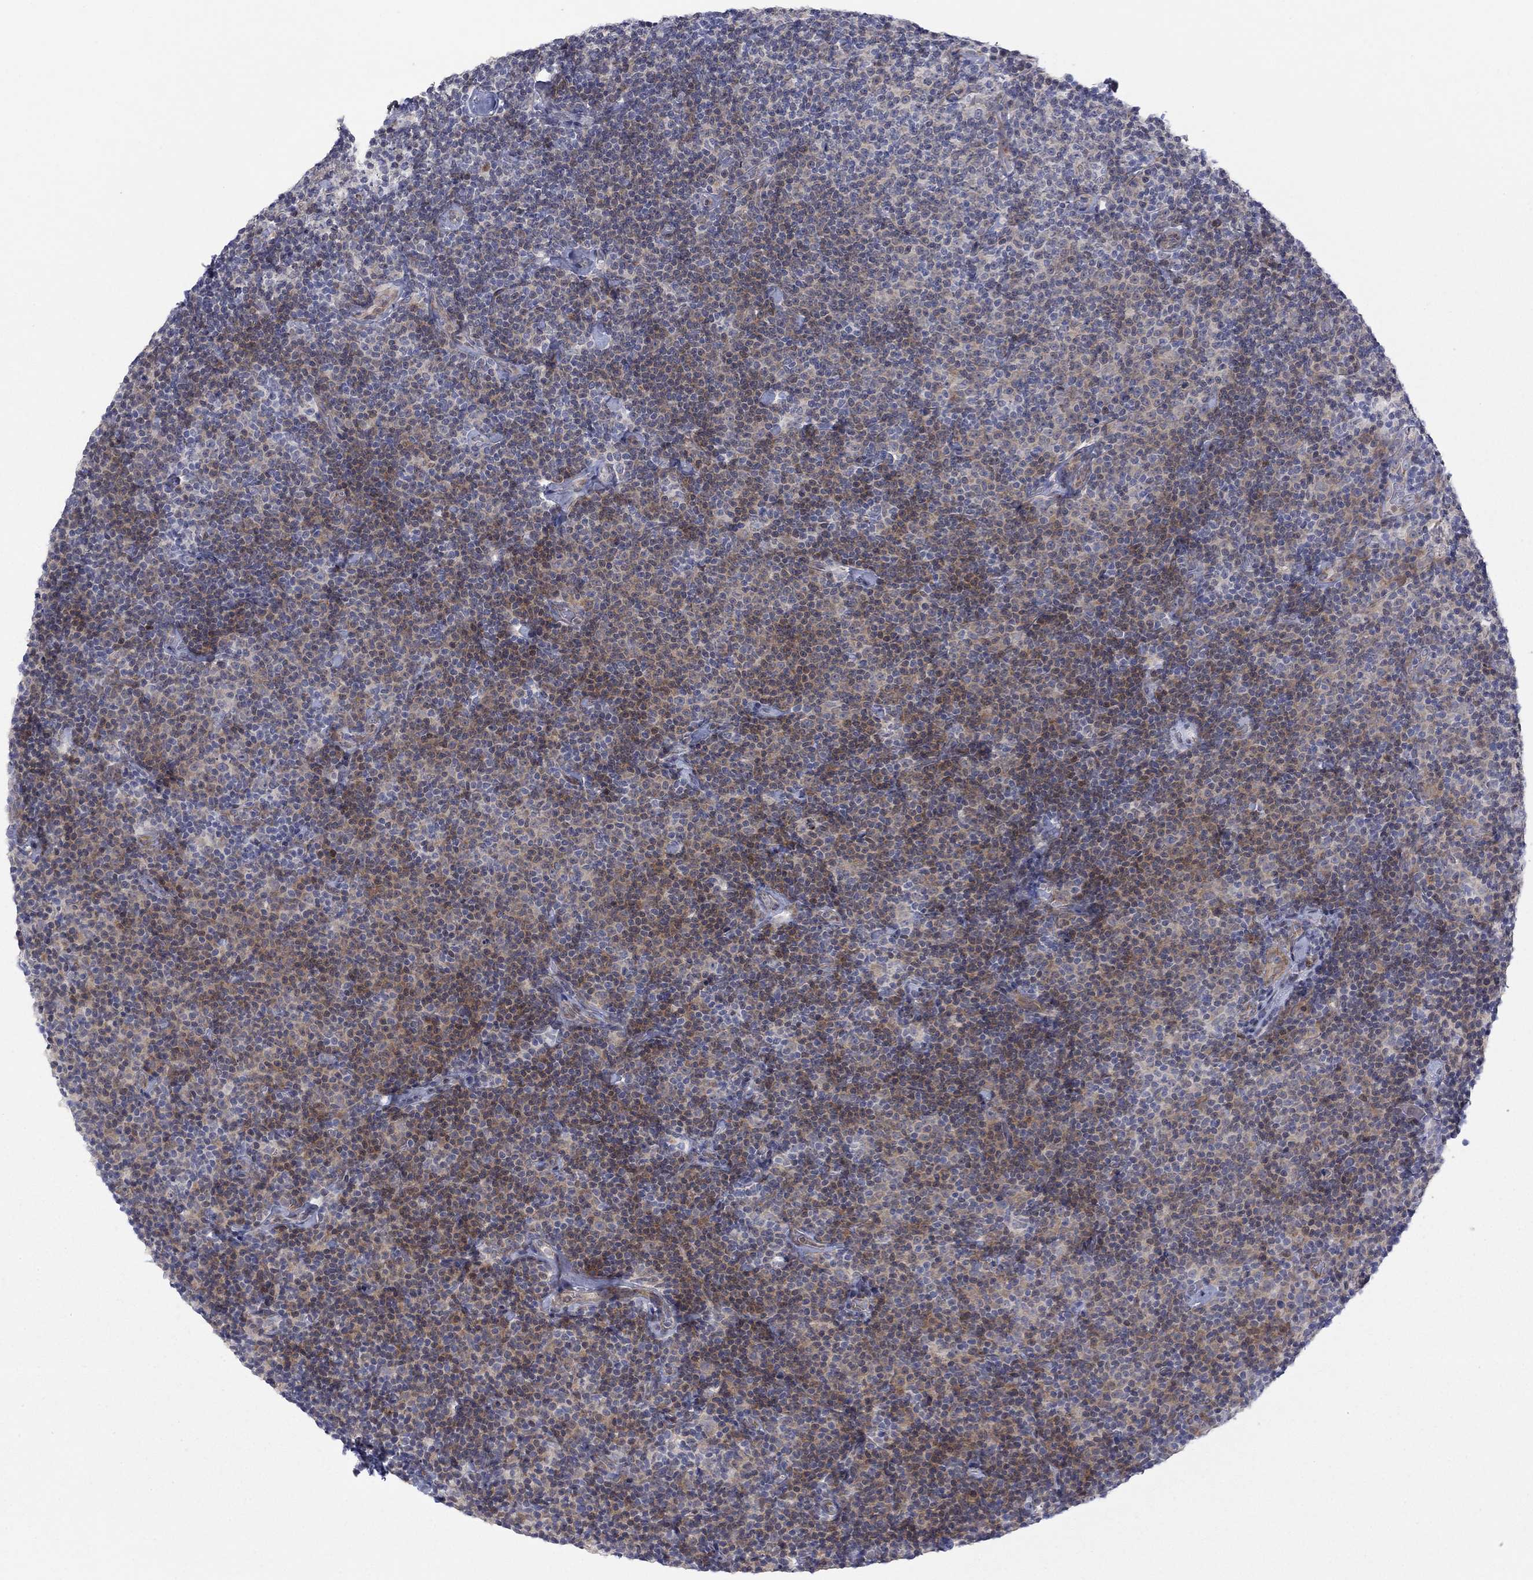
{"staining": {"intensity": "moderate", "quantity": "<25%", "location": "cytoplasmic/membranous"}, "tissue": "lymphoma", "cell_type": "Tumor cells", "image_type": "cancer", "snomed": [{"axis": "morphology", "description": "Malignant lymphoma, non-Hodgkin's type, Low grade"}, {"axis": "topography", "description": "Lymph node"}], "caption": "Immunohistochemistry image of neoplastic tissue: malignant lymphoma, non-Hodgkin's type (low-grade) stained using immunohistochemistry displays low levels of moderate protein expression localized specifically in the cytoplasmic/membranous of tumor cells, appearing as a cytoplasmic/membranous brown color.", "gene": "TTC21B", "patient": {"sex": "male", "age": 81}}